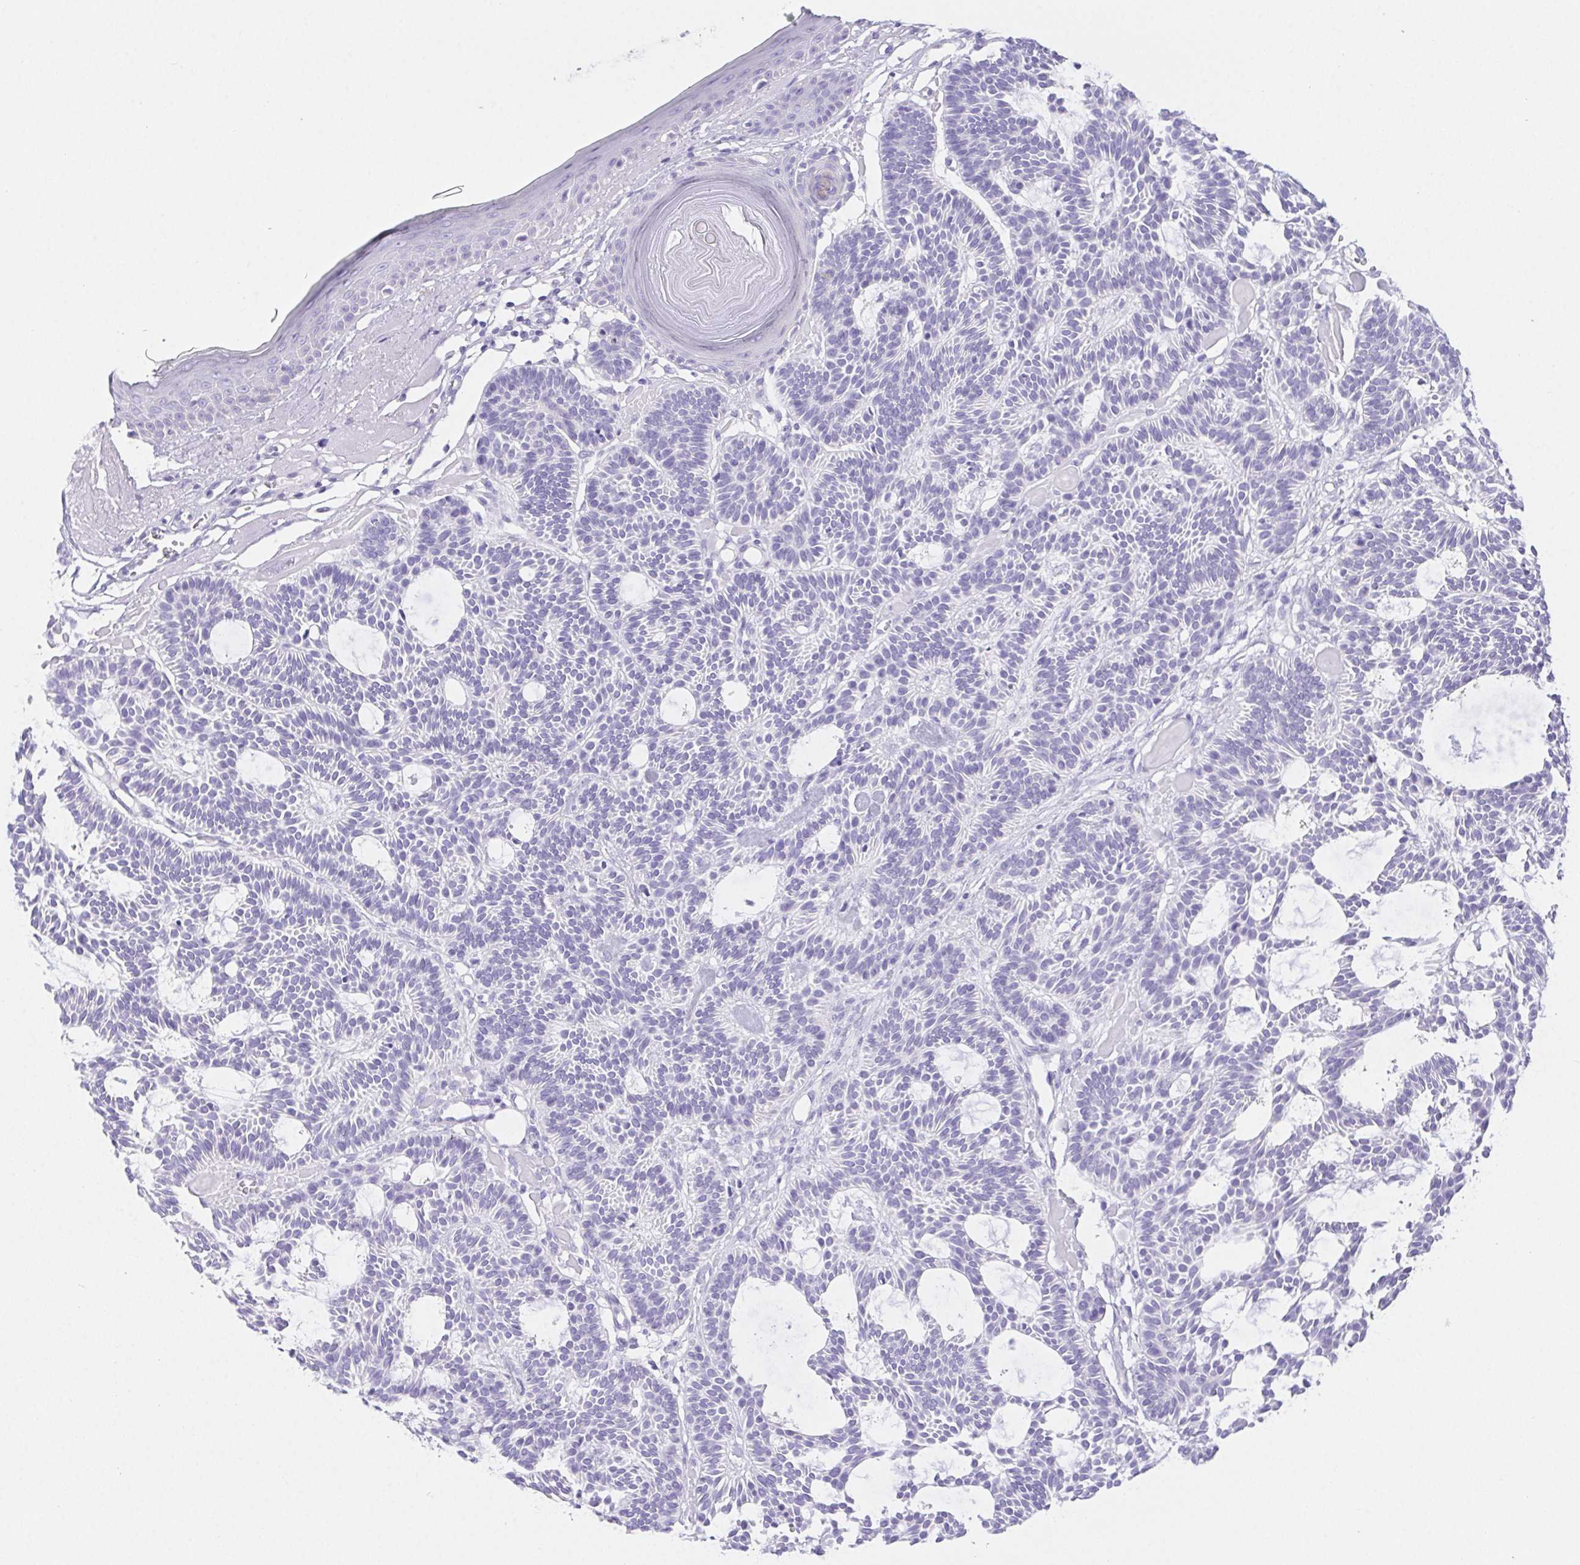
{"staining": {"intensity": "negative", "quantity": "none", "location": "none"}, "tissue": "skin cancer", "cell_type": "Tumor cells", "image_type": "cancer", "snomed": [{"axis": "morphology", "description": "Basal cell carcinoma"}, {"axis": "topography", "description": "Skin"}], "caption": "Immunohistochemical staining of human skin basal cell carcinoma exhibits no significant positivity in tumor cells. (DAB (3,3'-diaminobenzidine) IHC, high magnification).", "gene": "PNLIP", "patient": {"sex": "male", "age": 85}}